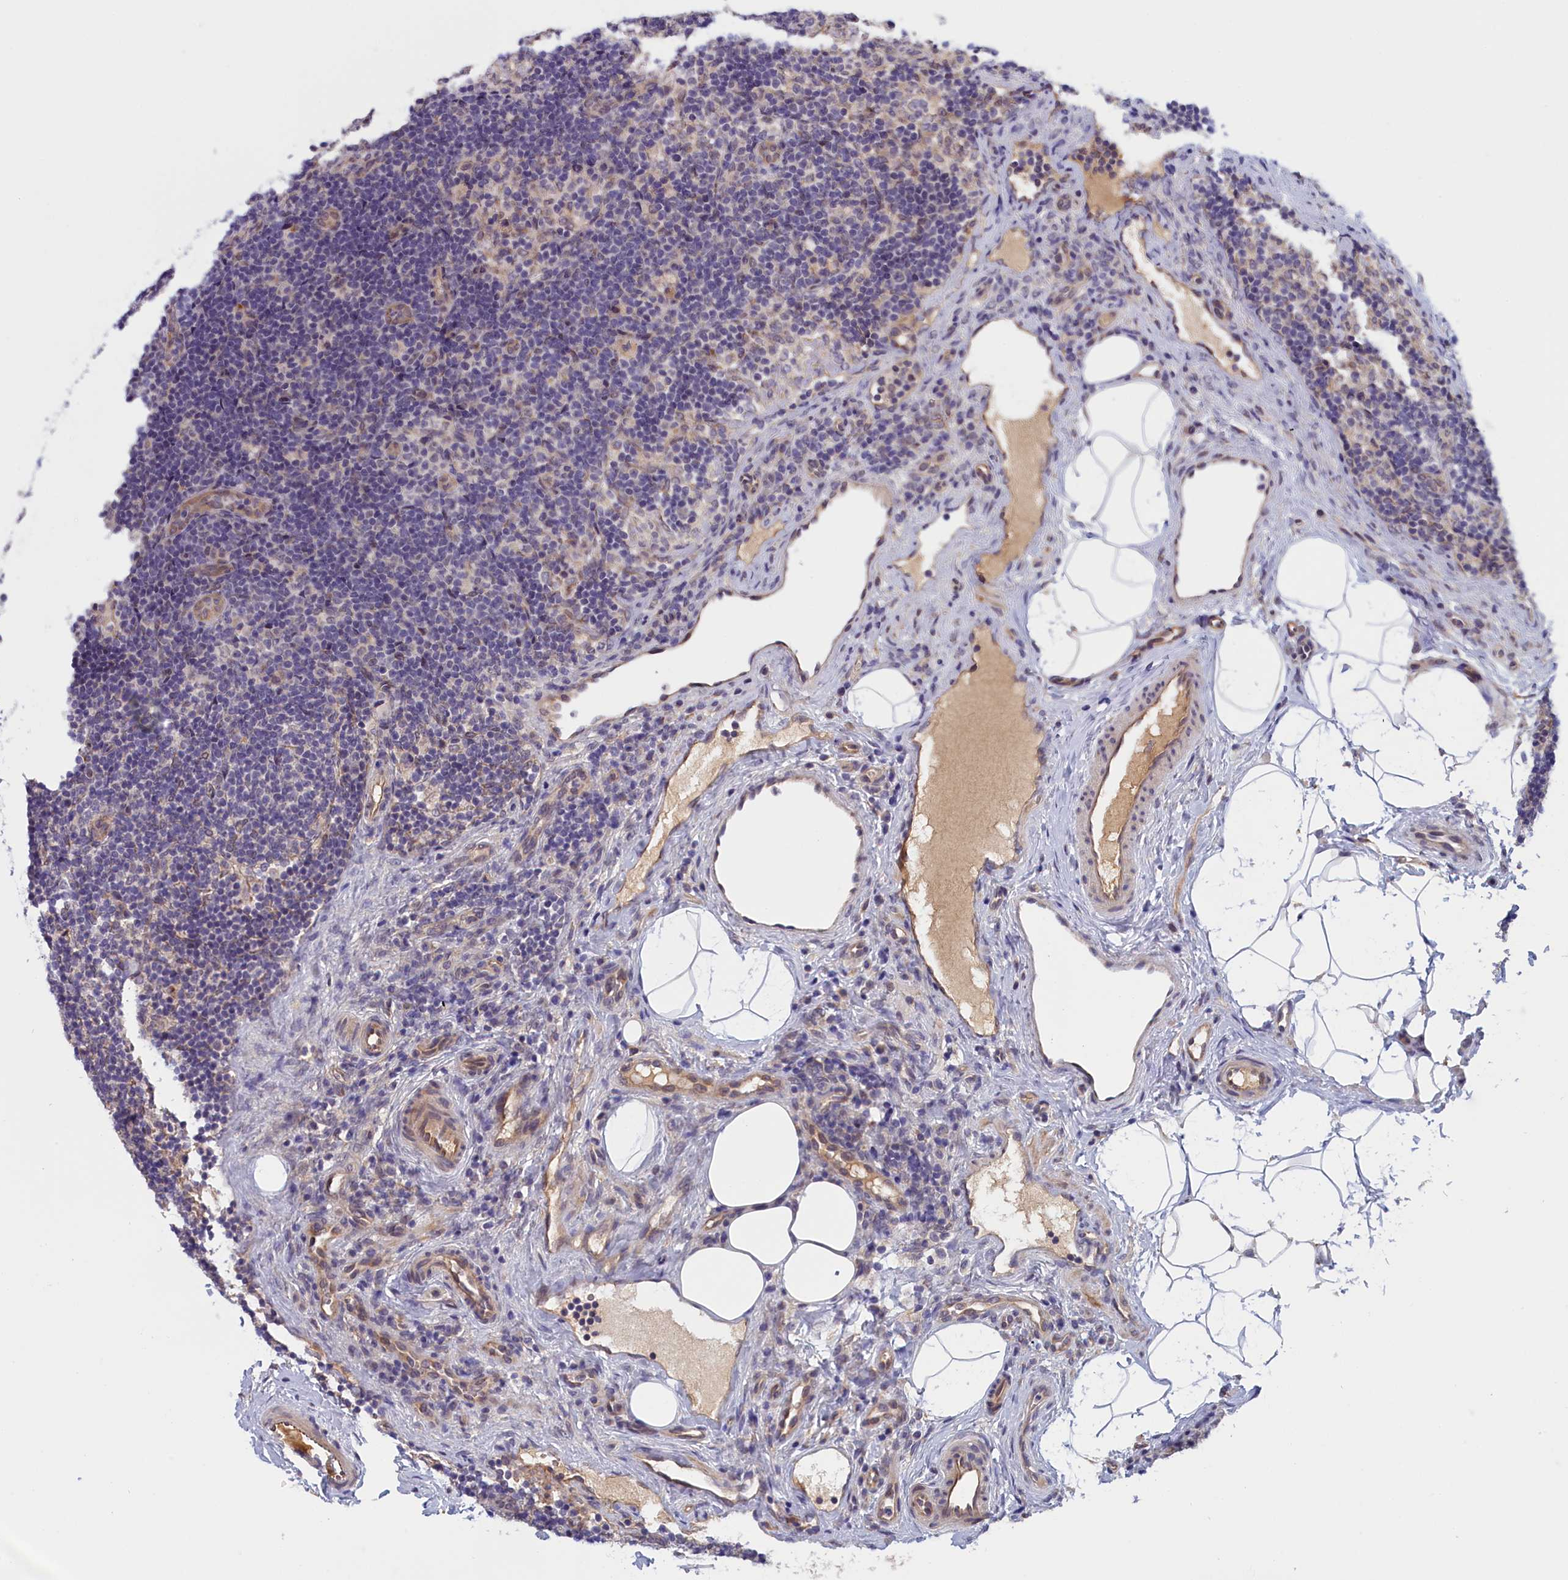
{"staining": {"intensity": "negative", "quantity": "none", "location": "none"}, "tissue": "lymph node", "cell_type": "Germinal center cells", "image_type": "normal", "snomed": [{"axis": "morphology", "description": "Normal tissue, NOS"}, {"axis": "topography", "description": "Lymph node"}], "caption": "Immunohistochemistry (IHC) image of normal lymph node: human lymph node stained with DAB reveals no significant protein expression in germinal center cells. (DAB immunohistochemistry with hematoxylin counter stain).", "gene": "IGFALS", "patient": {"sex": "female", "age": 22}}